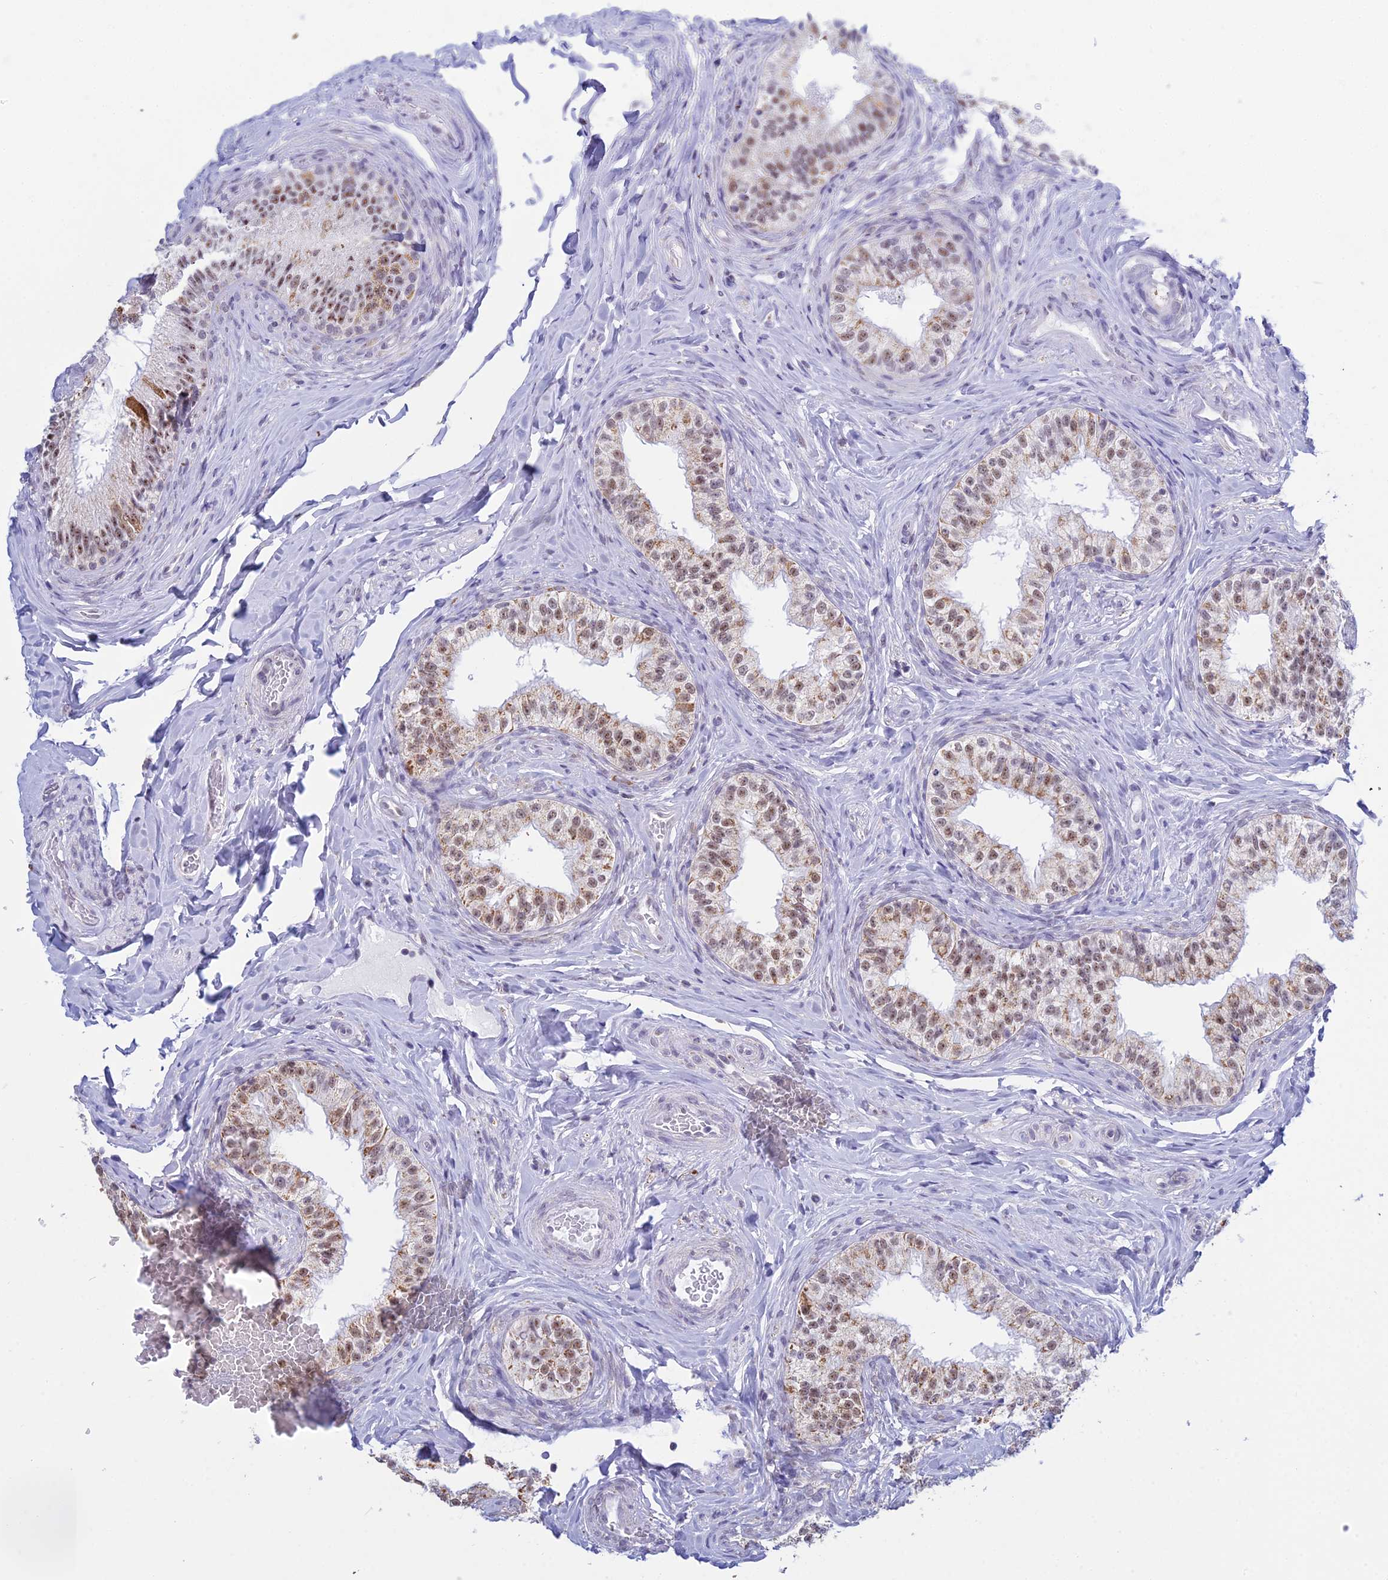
{"staining": {"intensity": "strong", "quantity": "25%-75%", "location": "cytoplasmic/membranous,nuclear"}, "tissue": "epididymis", "cell_type": "Glandular cells", "image_type": "normal", "snomed": [{"axis": "morphology", "description": "Normal tissue, NOS"}, {"axis": "topography", "description": "Epididymis"}], "caption": "Immunohistochemical staining of unremarkable human epididymis exhibits 25%-75% levels of strong cytoplasmic/membranous,nuclear protein staining in about 25%-75% of glandular cells. (IHC, brightfield microscopy, high magnification).", "gene": "KLF14", "patient": {"sex": "male", "age": 49}}